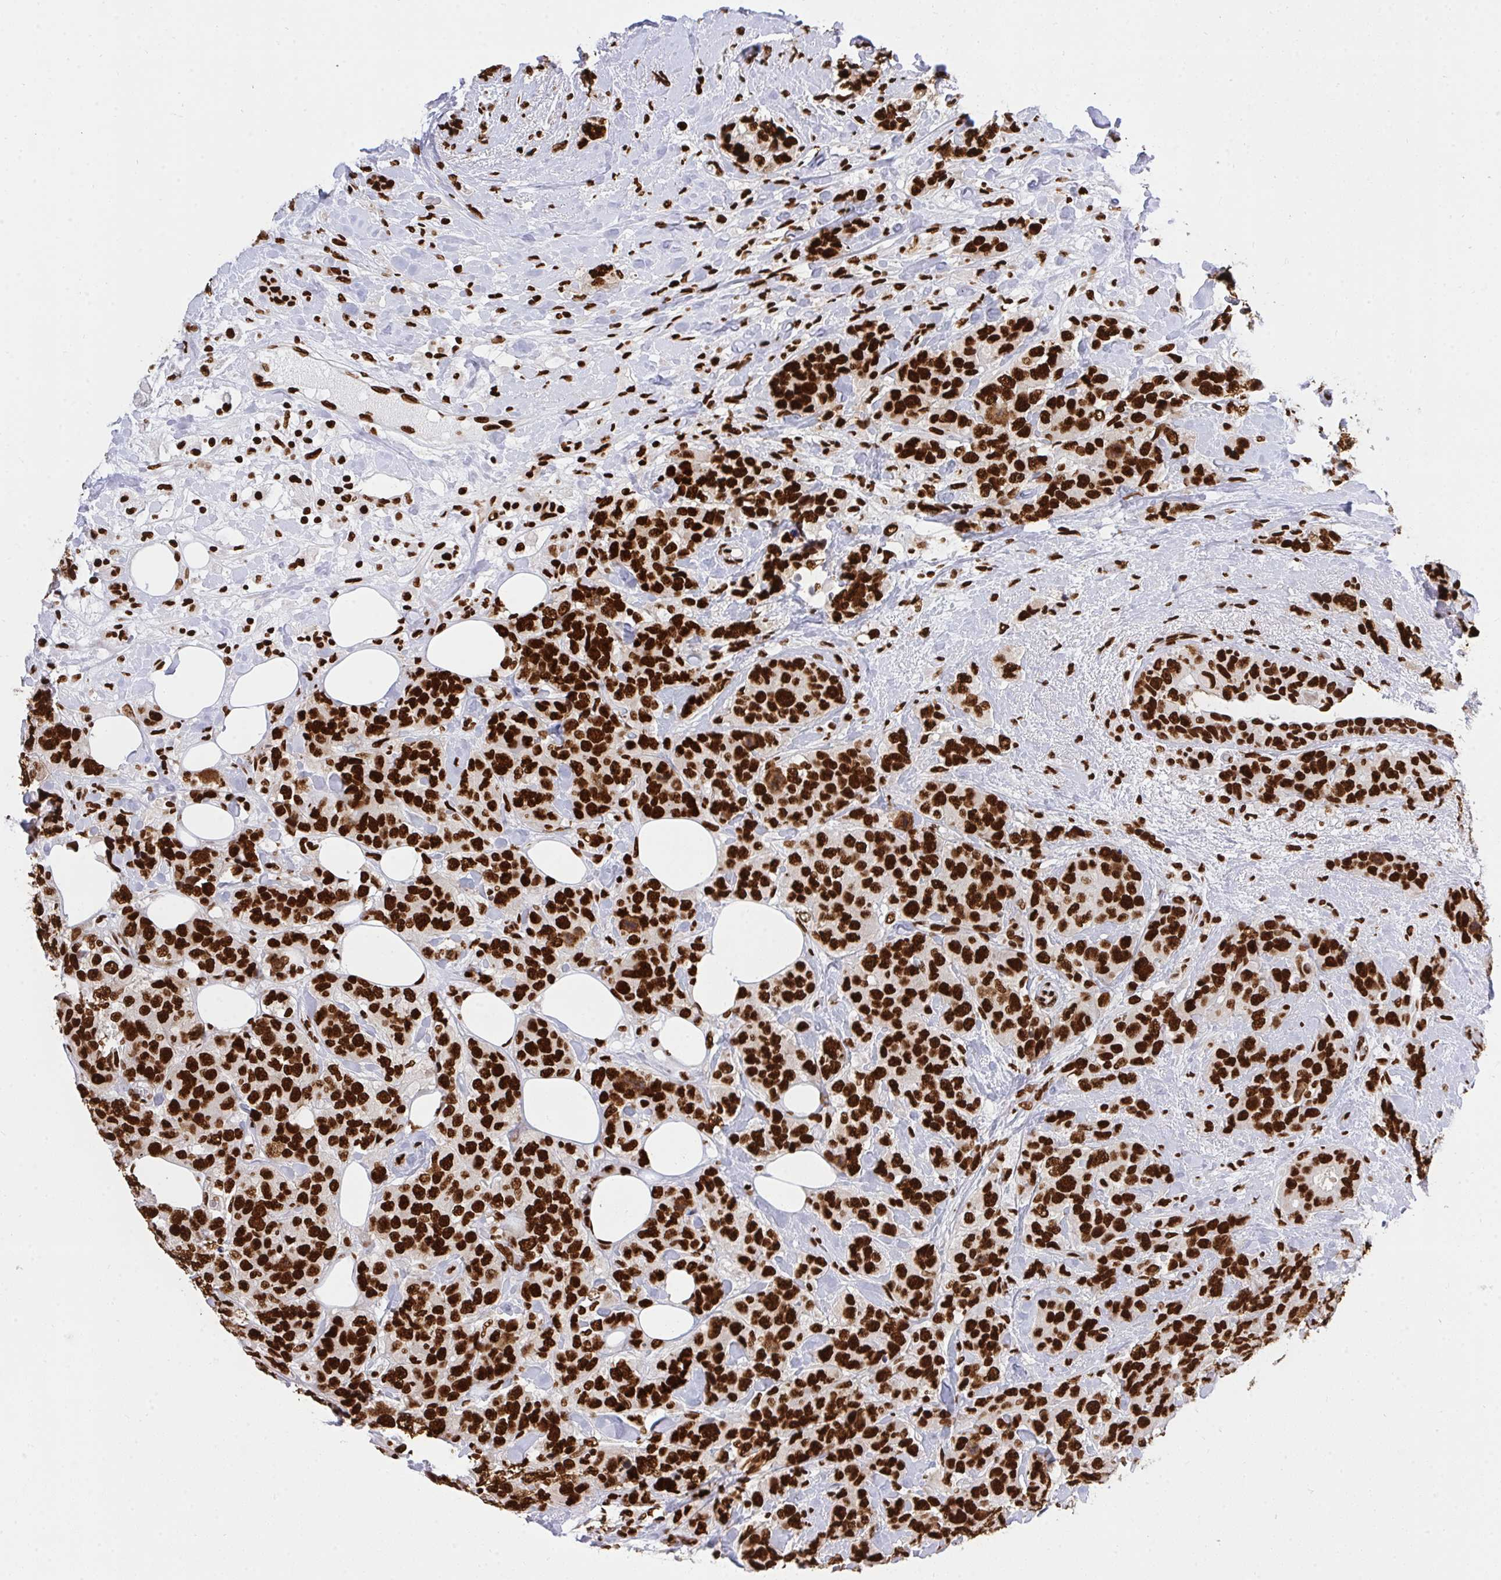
{"staining": {"intensity": "strong", "quantity": ">75%", "location": "nuclear"}, "tissue": "breast cancer", "cell_type": "Tumor cells", "image_type": "cancer", "snomed": [{"axis": "morphology", "description": "Lobular carcinoma"}, {"axis": "topography", "description": "Breast"}], "caption": "Breast cancer stained for a protein (brown) demonstrates strong nuclear positive positivity in approximately >75% of tumor cells.", "gene": "HNRNPL", "patient": {"sex": "female", "age": 59}}